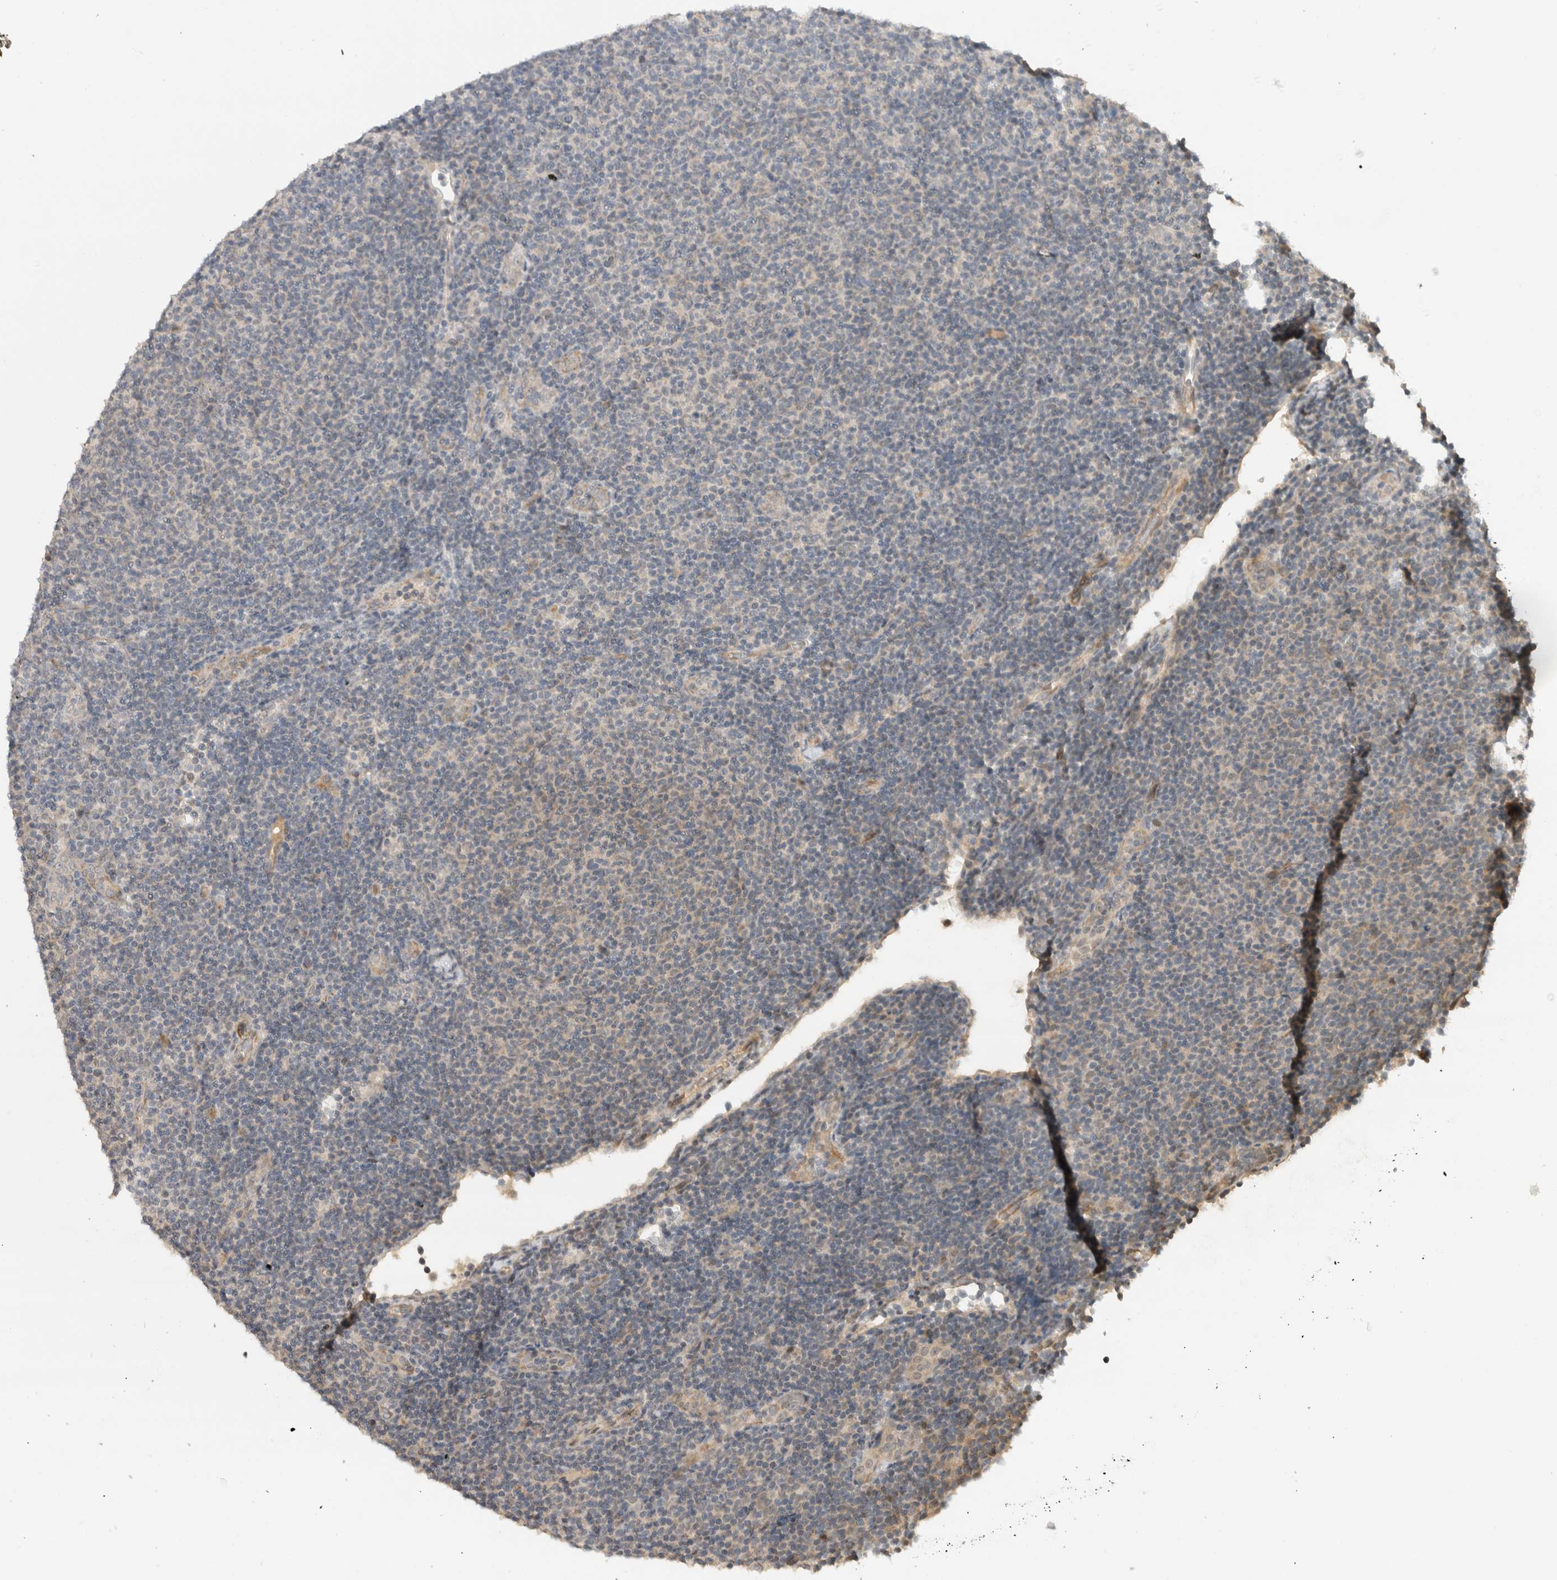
{"staining": {"intensity": "negative", "quantity": "none", "location": "none"}, "tissue": "lymphoma", "cell_type": "Tumor cells", "image_type": "cancer", "snomed": [{"axis": "morphology", "description": "Malignant lymphoma, non-Hodgkin's type, Low grade"}, {"axis": "topography", "description": "Lymph node"}], "caption": "Histopathology image shows no protein expression in tumor cells of lymphoma tissue.", "gene": "ERCC6L2", "patient": {"sex": "male", "age": 66}}